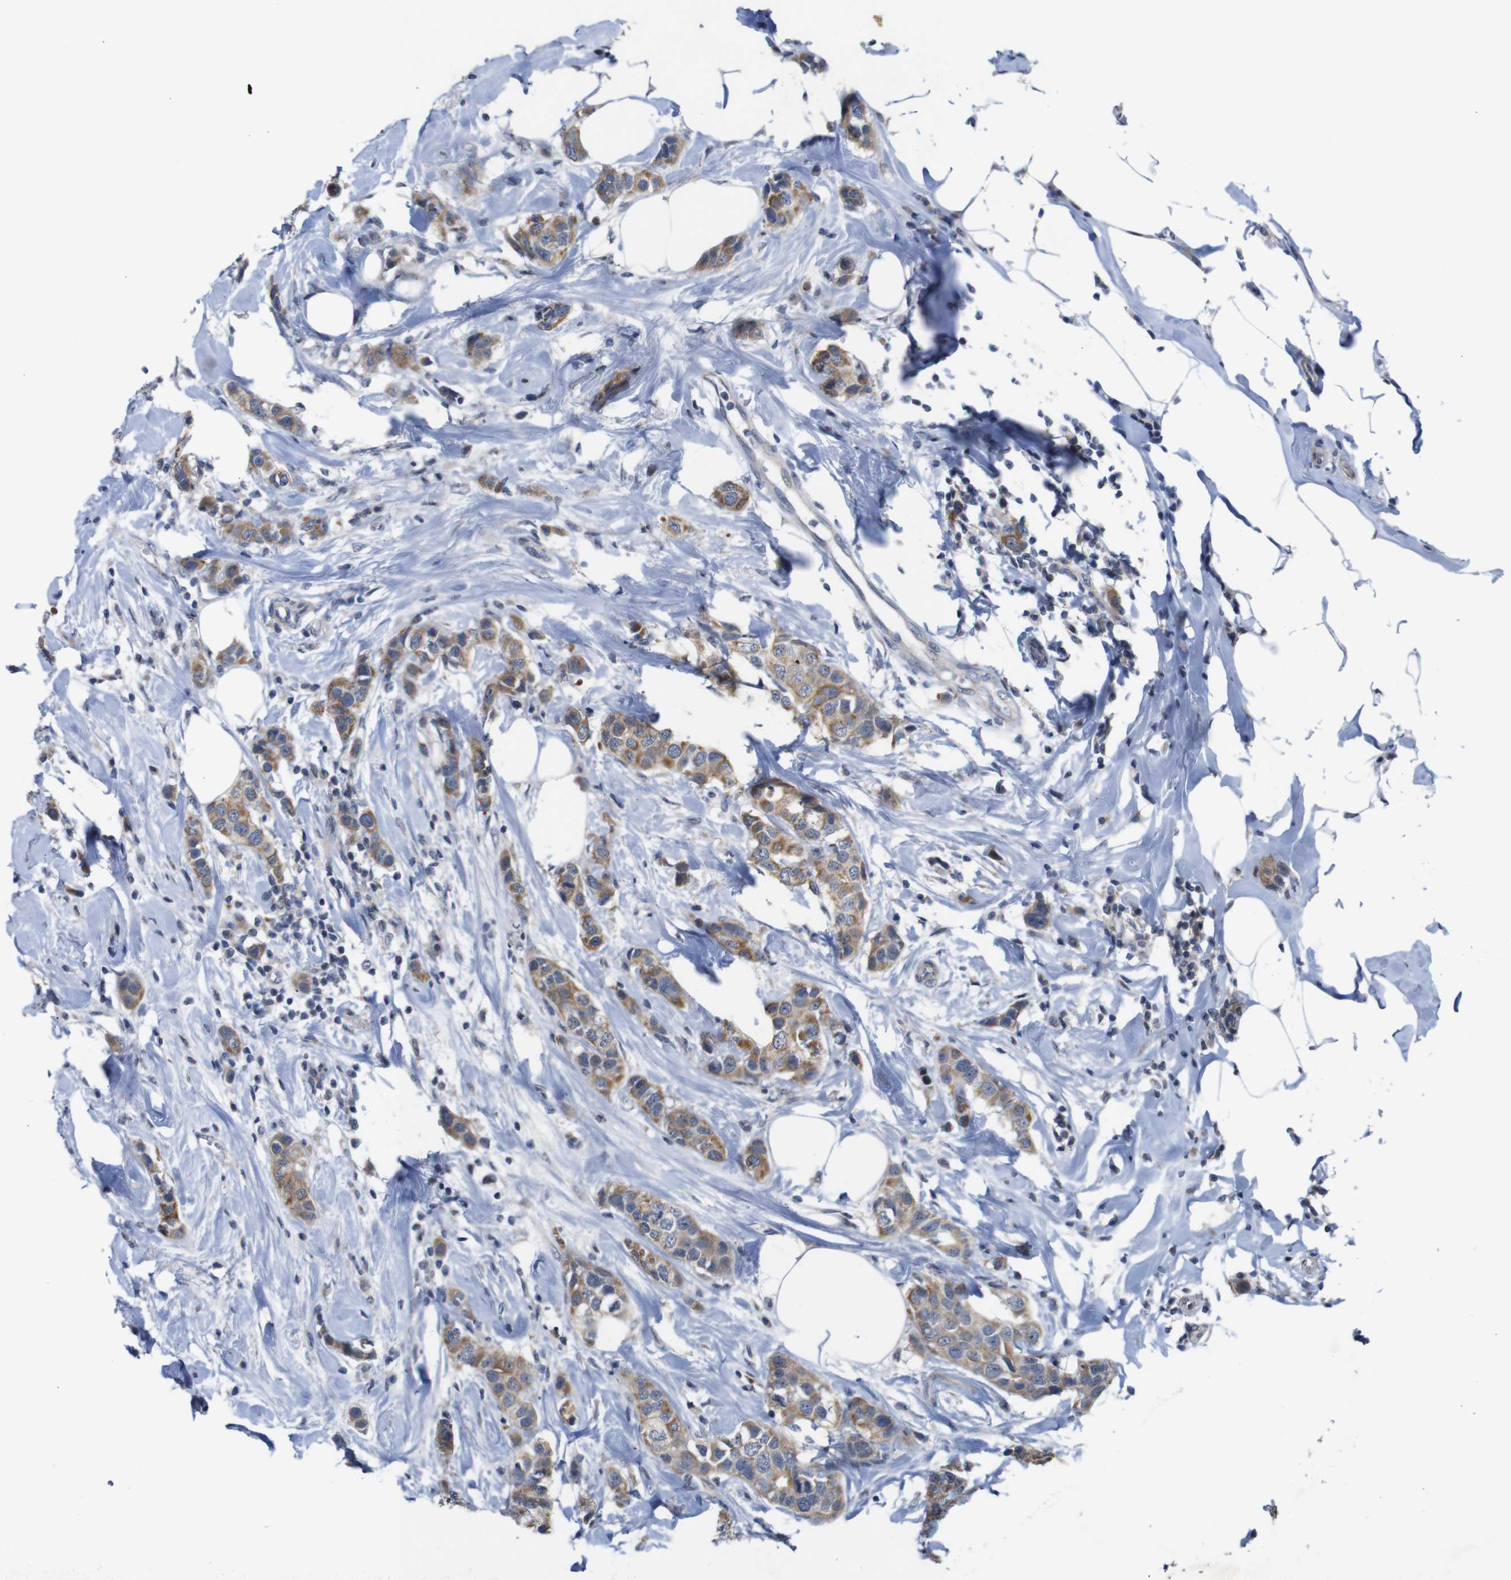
{"staining": {"intensity": "moderate", "quantity": ">75%", "location": "cytoplasmic/membranous"}, "tissue": "breast cancer", "cell_type": "Tumor cells", "image_type": "cancer", "snomed": [{"axis": "morphology", "description": "Normal tissue, NOS"}, {"axis": "morphology", "description": "Duct carcinoma"}, {"axis": "topography", "description": "Breast"}], "caption": "Human breast infiltrating ductal carcinoma stained with a brown dye reveals moderate cytoplasmic/membranous positive staining in approximately >75% of tumor cells.", "gene": "ATP7B", "patient": {"sex": "female", "age": 50}}